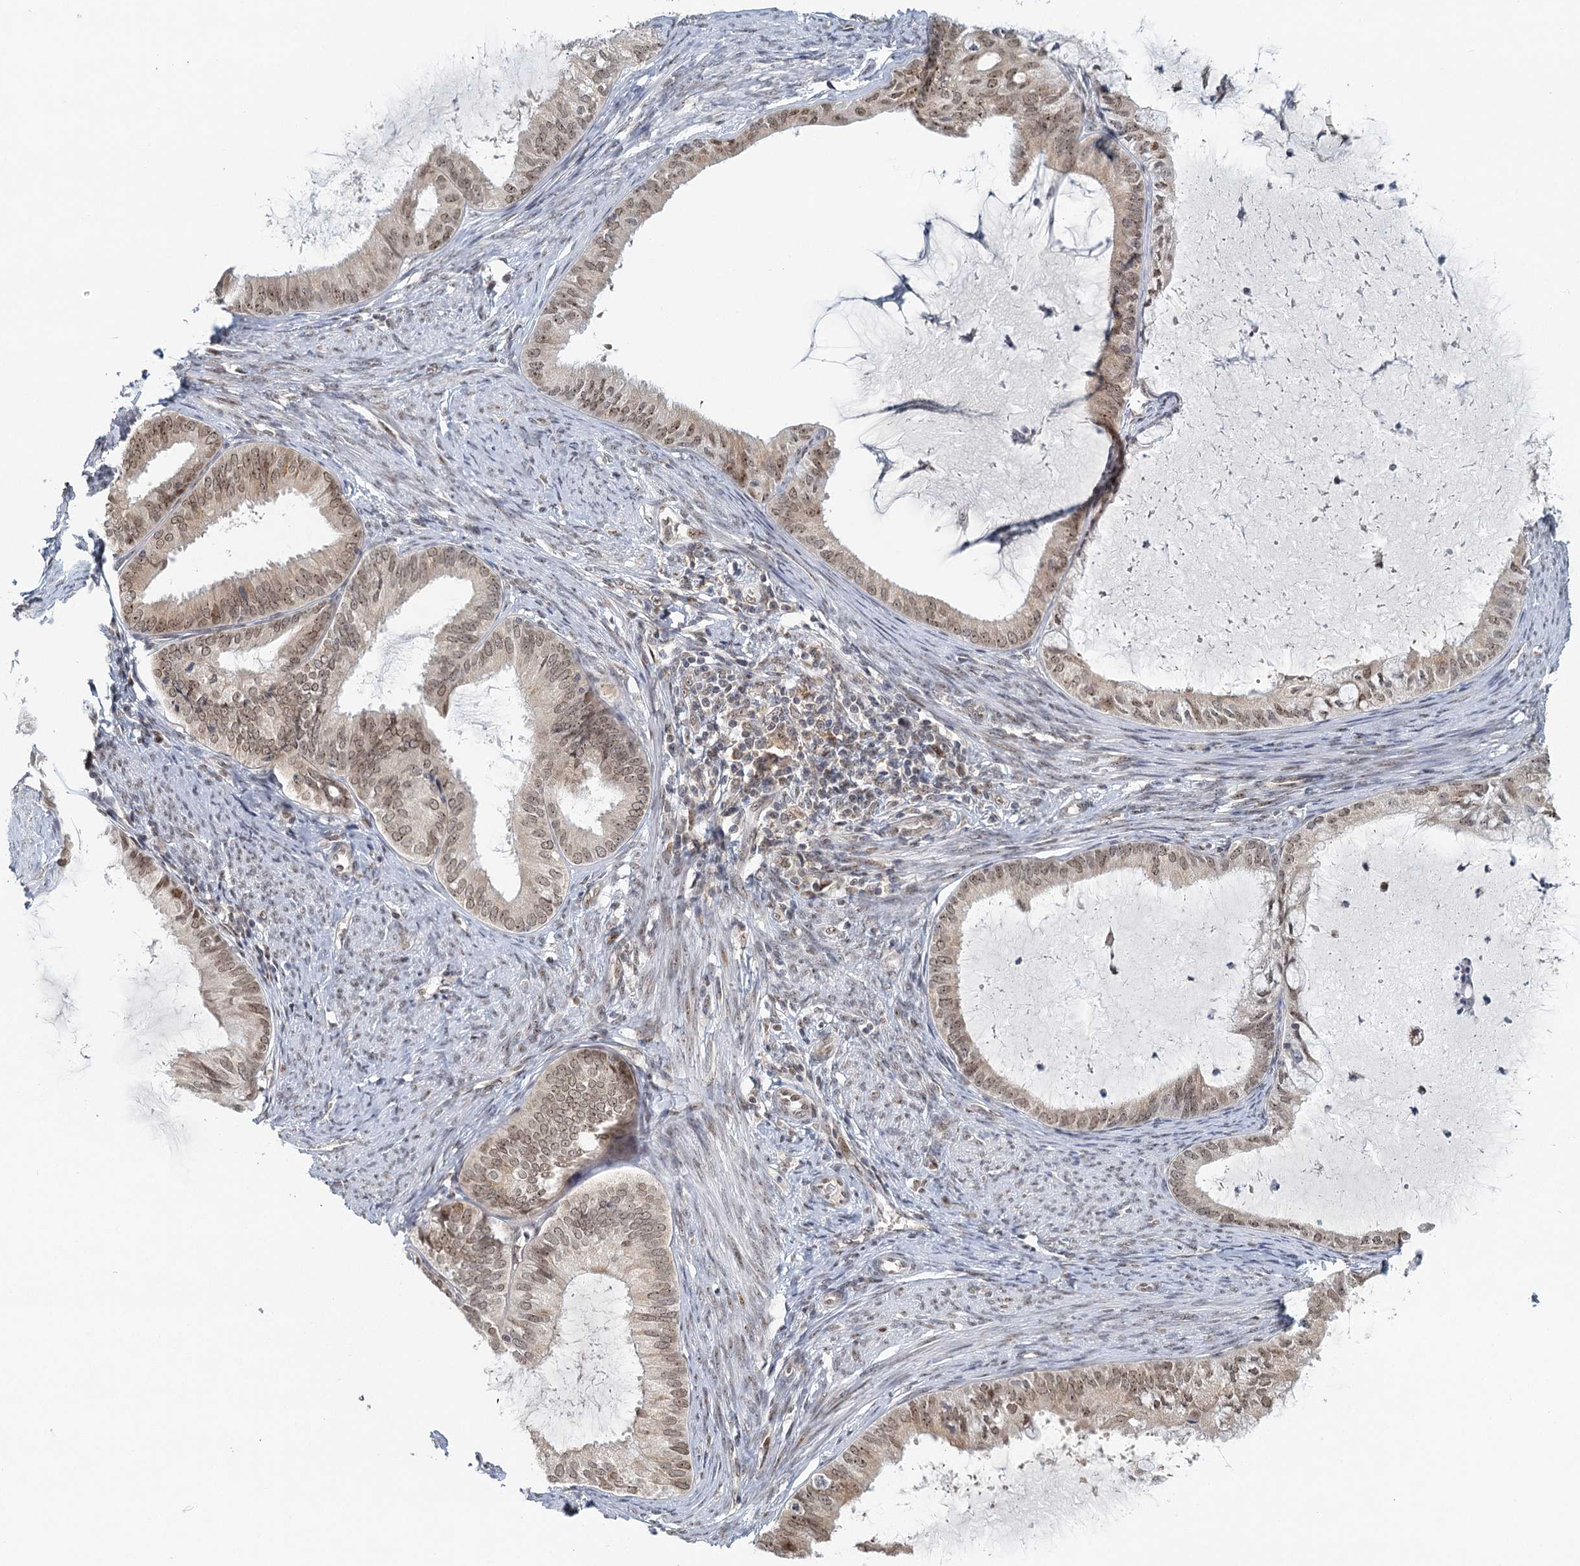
{"staining": {"intensity": "weak", "quantity": "<25%", "location": "nuclear"}, "tissue": "endometrial cancer", "cell_type": "Tumor cells", "image_type": "cancer", "snomed": [{"axis": "morphology", "description": "Adenocarcinoma, NOS"}, {"axis": "topography", "description": "Endometrium"}], "caption": "Endometrial cancer was stained to show a protein in brown. There is no significant positivity in tumor cells. (DAB IHC visualized using brightfield microscopy, high magnification).", "gene": "TREX1", "patient": {"sex": "female", "age": 86}}